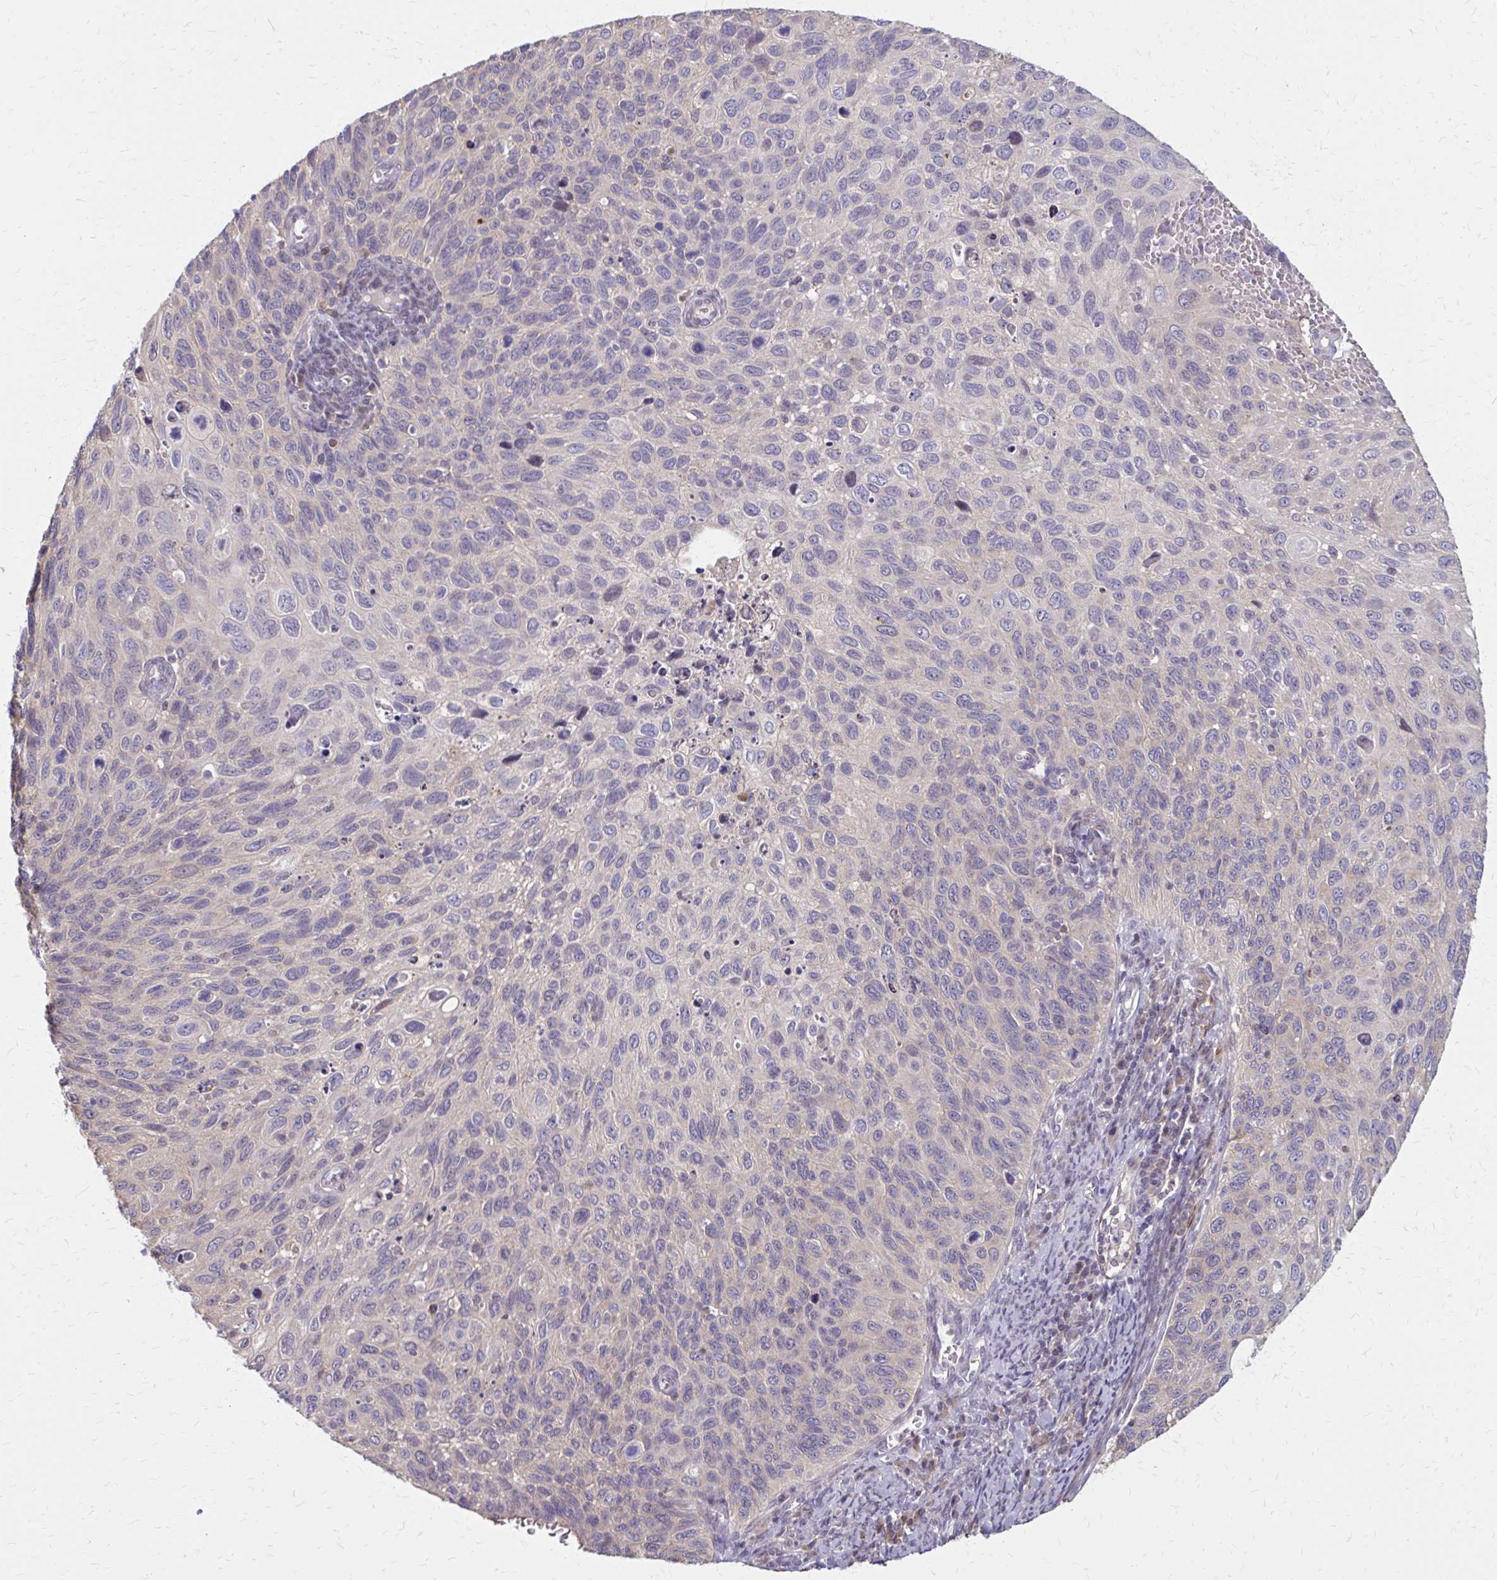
{"staining": {"intensity": "negative", "quantity": "none", "location": "none"}, "tissue": "cervical cancer", "cell_type": "Tumor cells", "image_type": "cancer", "snomed": [{"axis": "morphology", "description": "Squamous cell carcinoma, NOS"}, {"axis": "topography", "description": "Cervix"}], "caption": "High magnification brightfield microscopy of cervical squamous cell carcinoma stained with DAB (3,3'-diaminobenzidine) (brown) and counterstained with hematoxylin (blue): tumor cells show no significant positivity.", "gene": "IFI44L", "patient": {"sex": "female", "age": 70}}